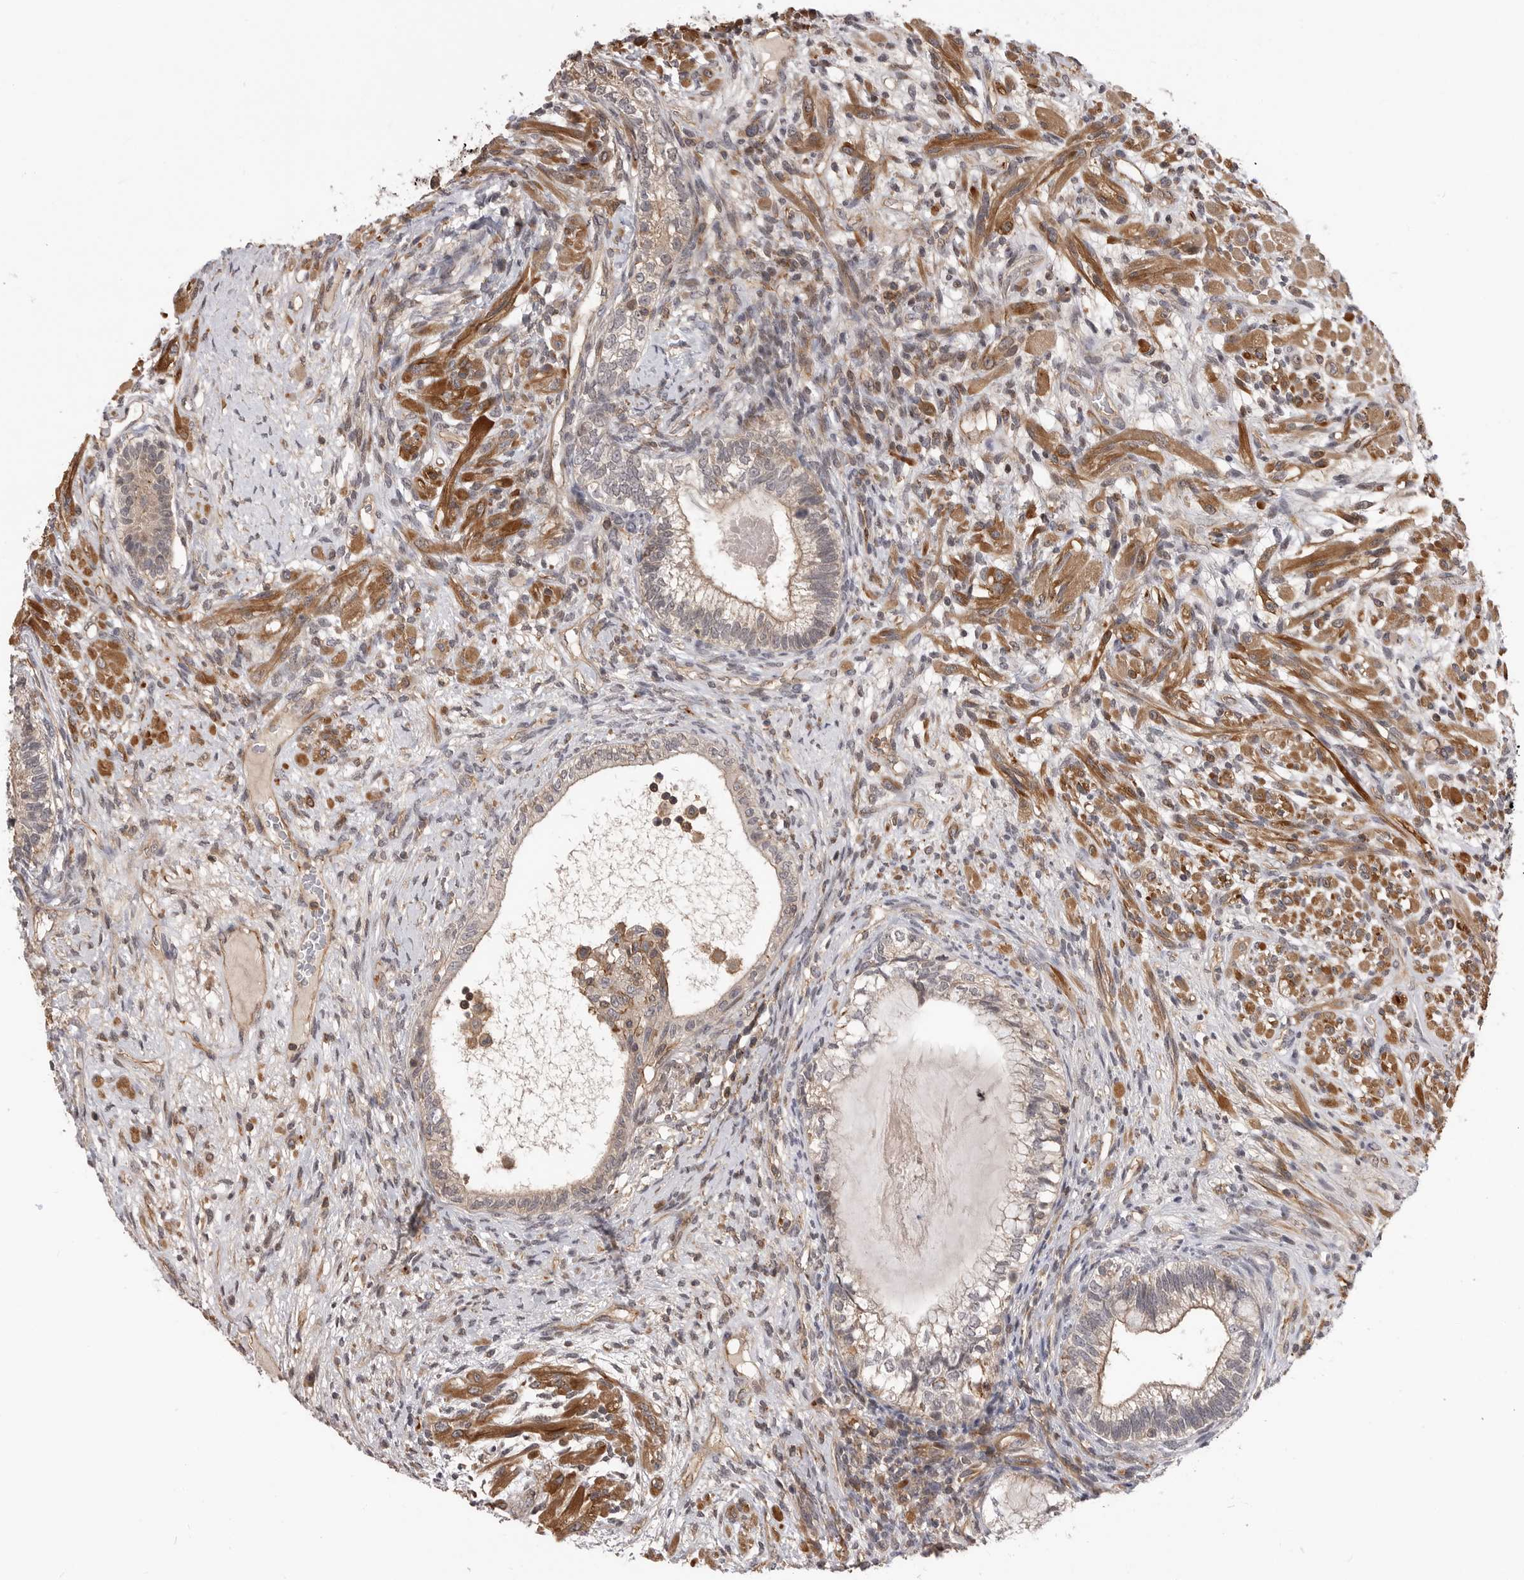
{"staining": {"intensity": "weak", "quantity": "25%-75%", "location": "cytoplasmic/membranous"}, "tissue": "testis cancer", "cell_type": "Tumor cells", "image_type": "cancer", "snomed": [{"axis": "morphology", "description": "Seminoma, NOS"}, {"axis": "morphology", "description": "Carcinoma, Embryonal, NOS"}, {"axis": "topography", "description": "Testis"}], "caption": "IHC staining of testis cancer, which reveals low levels of weak cytoplasmic/membranous expression in about 25%-75% of tumor cells indicating weak cytoplasmic/membranous protein positivity. The staining was performed using DAB (3,3'-diaminobenzidine) (brown) for protein detection and nuclei were counterstained in hematoxylin (blue).", "gene": "TRIM56", "patient": {"sex": "male", "age": 28}}